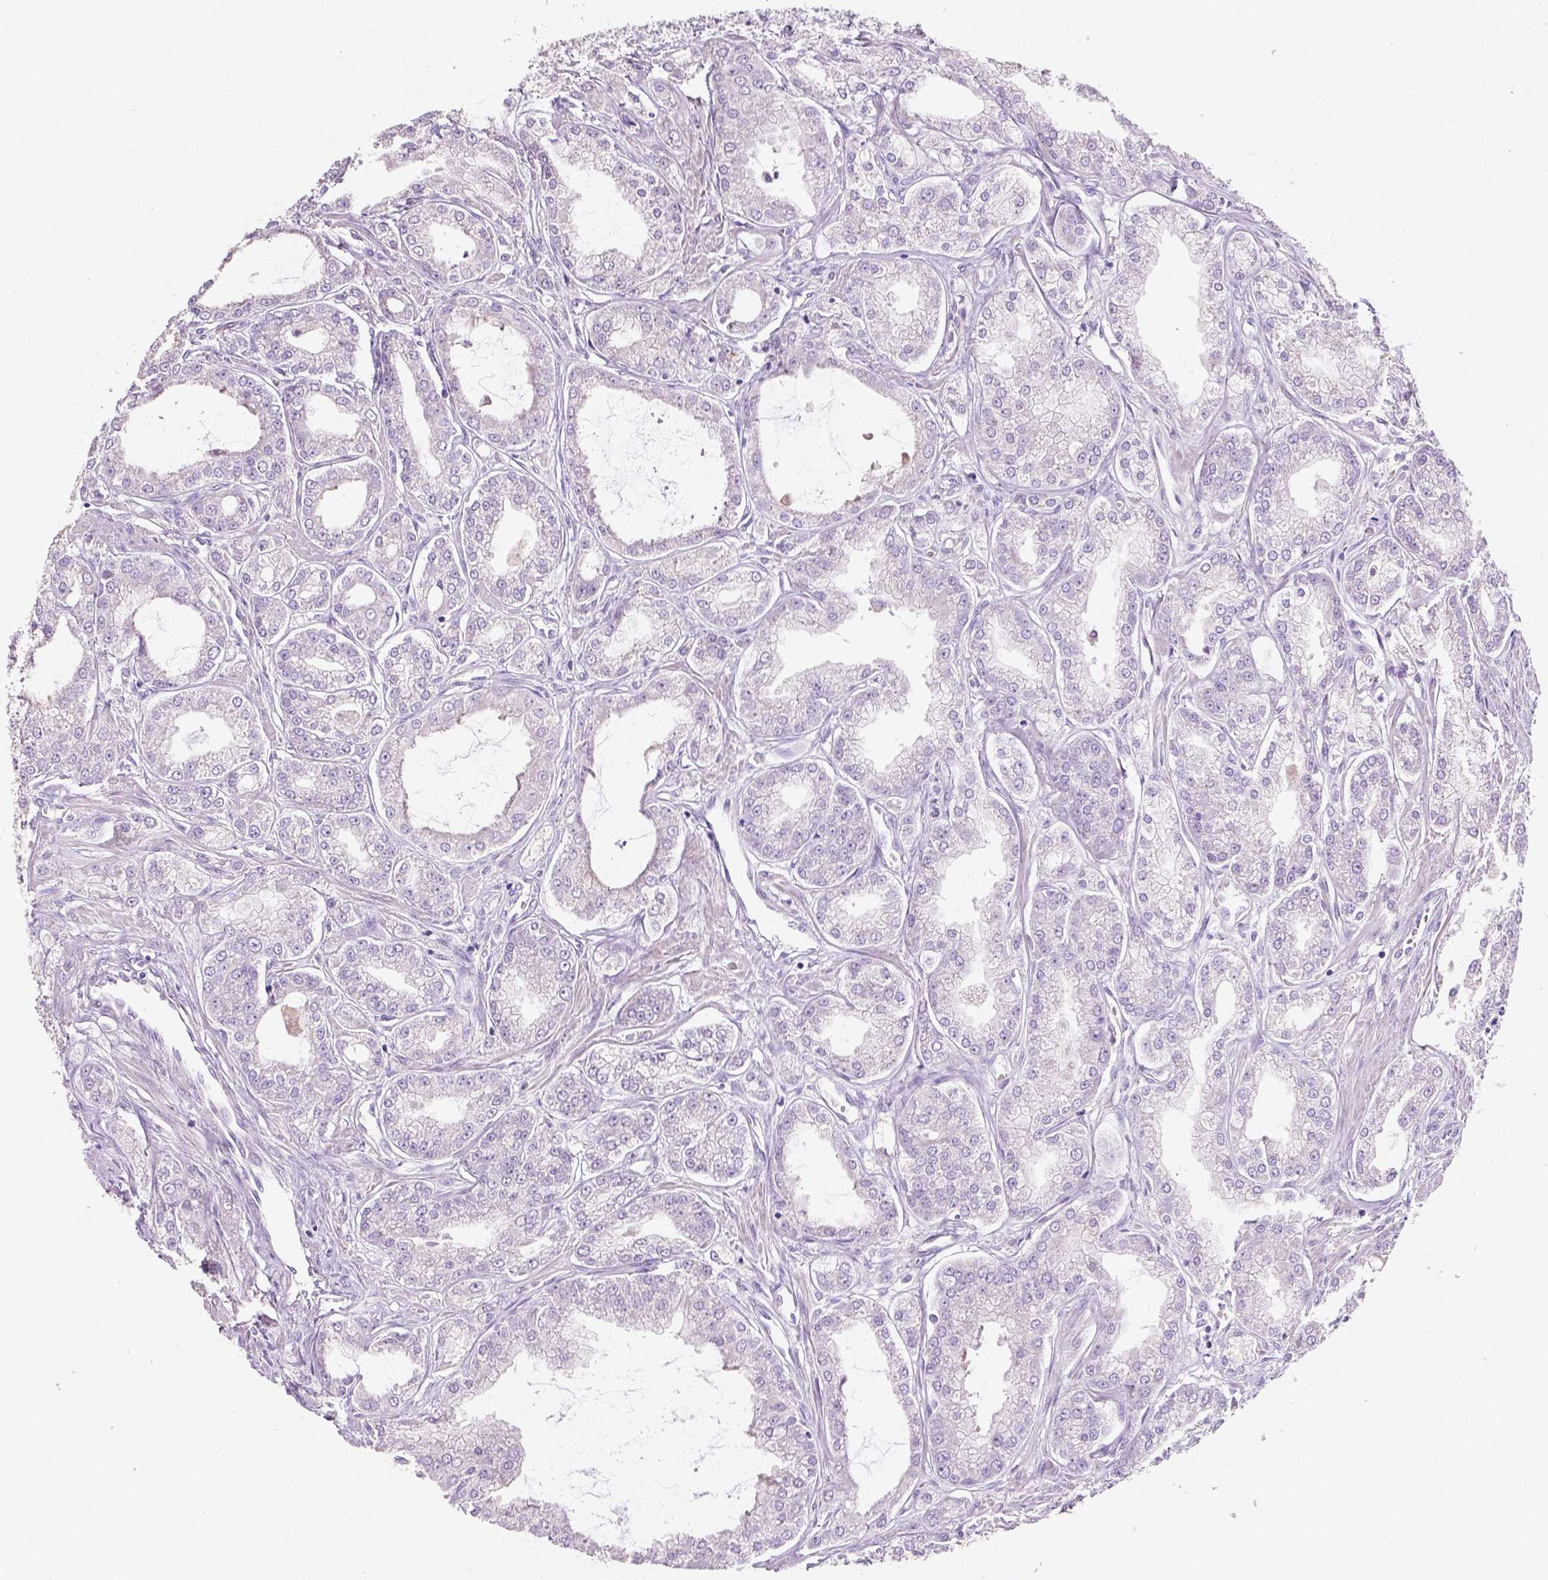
{"staining": {"intensity": "negative", "quantity": "none", "location": "none"}, "tissue": "prostate cancer", "cell_type": "Tumor cells", "image_type": "cancer", "snomed": [{"axis": "morphology", "description": "Adenocarcinoma, NOS"}, {"axis": "topography", "description": "Prostate"}], "caption": "DAB (3,3'-diaminobenzidine) immunohistochemical staining of prostate cancer (adenocarcinoma) shows no significant expression in tumor cells.", "gene": "CHODL", "patient": {"sex": "male", "age": 71}}